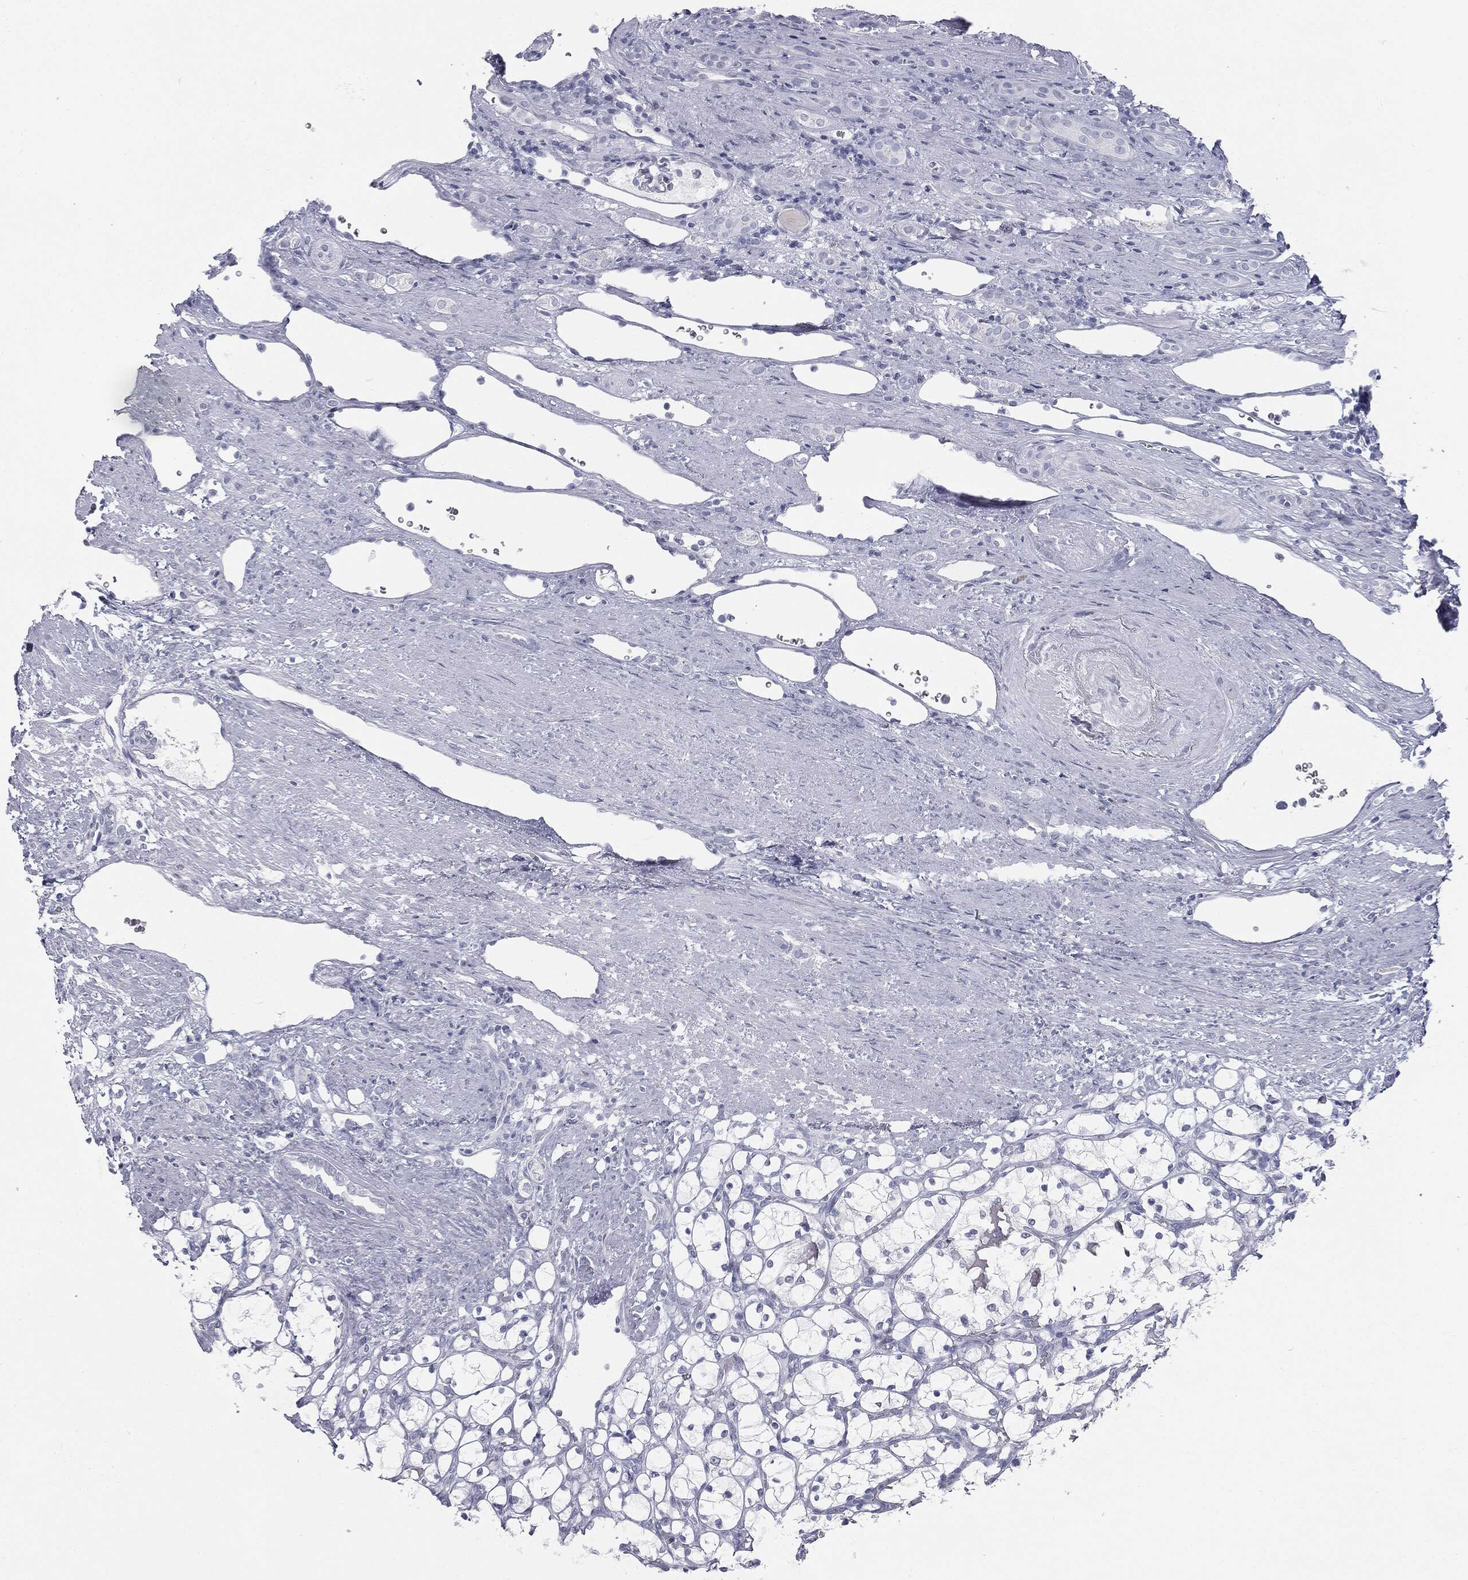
{"staining": {"intensity": "negative", "quantity": "none", "location": "none"}, "tissue": "renal cancer", "cell_type": "Tumor cells", "image_type": "cancer", "snomed": [{"axis": "morphology", "description": "Adenocarcinoma, NOS"}, {"axis": "topography", "description": "Kidney"}], "caption": "Tumor cells show no significant staining in renal cancer. The staining was performed using DAB (3,3'-diaminobenzidine) to visualize the protein expression in brown, while the nuclei were stained in blue with hematoxylin (Magnification: 20x).", "gene": "TPO", "patient": {"sex": "female", "age": 69}}